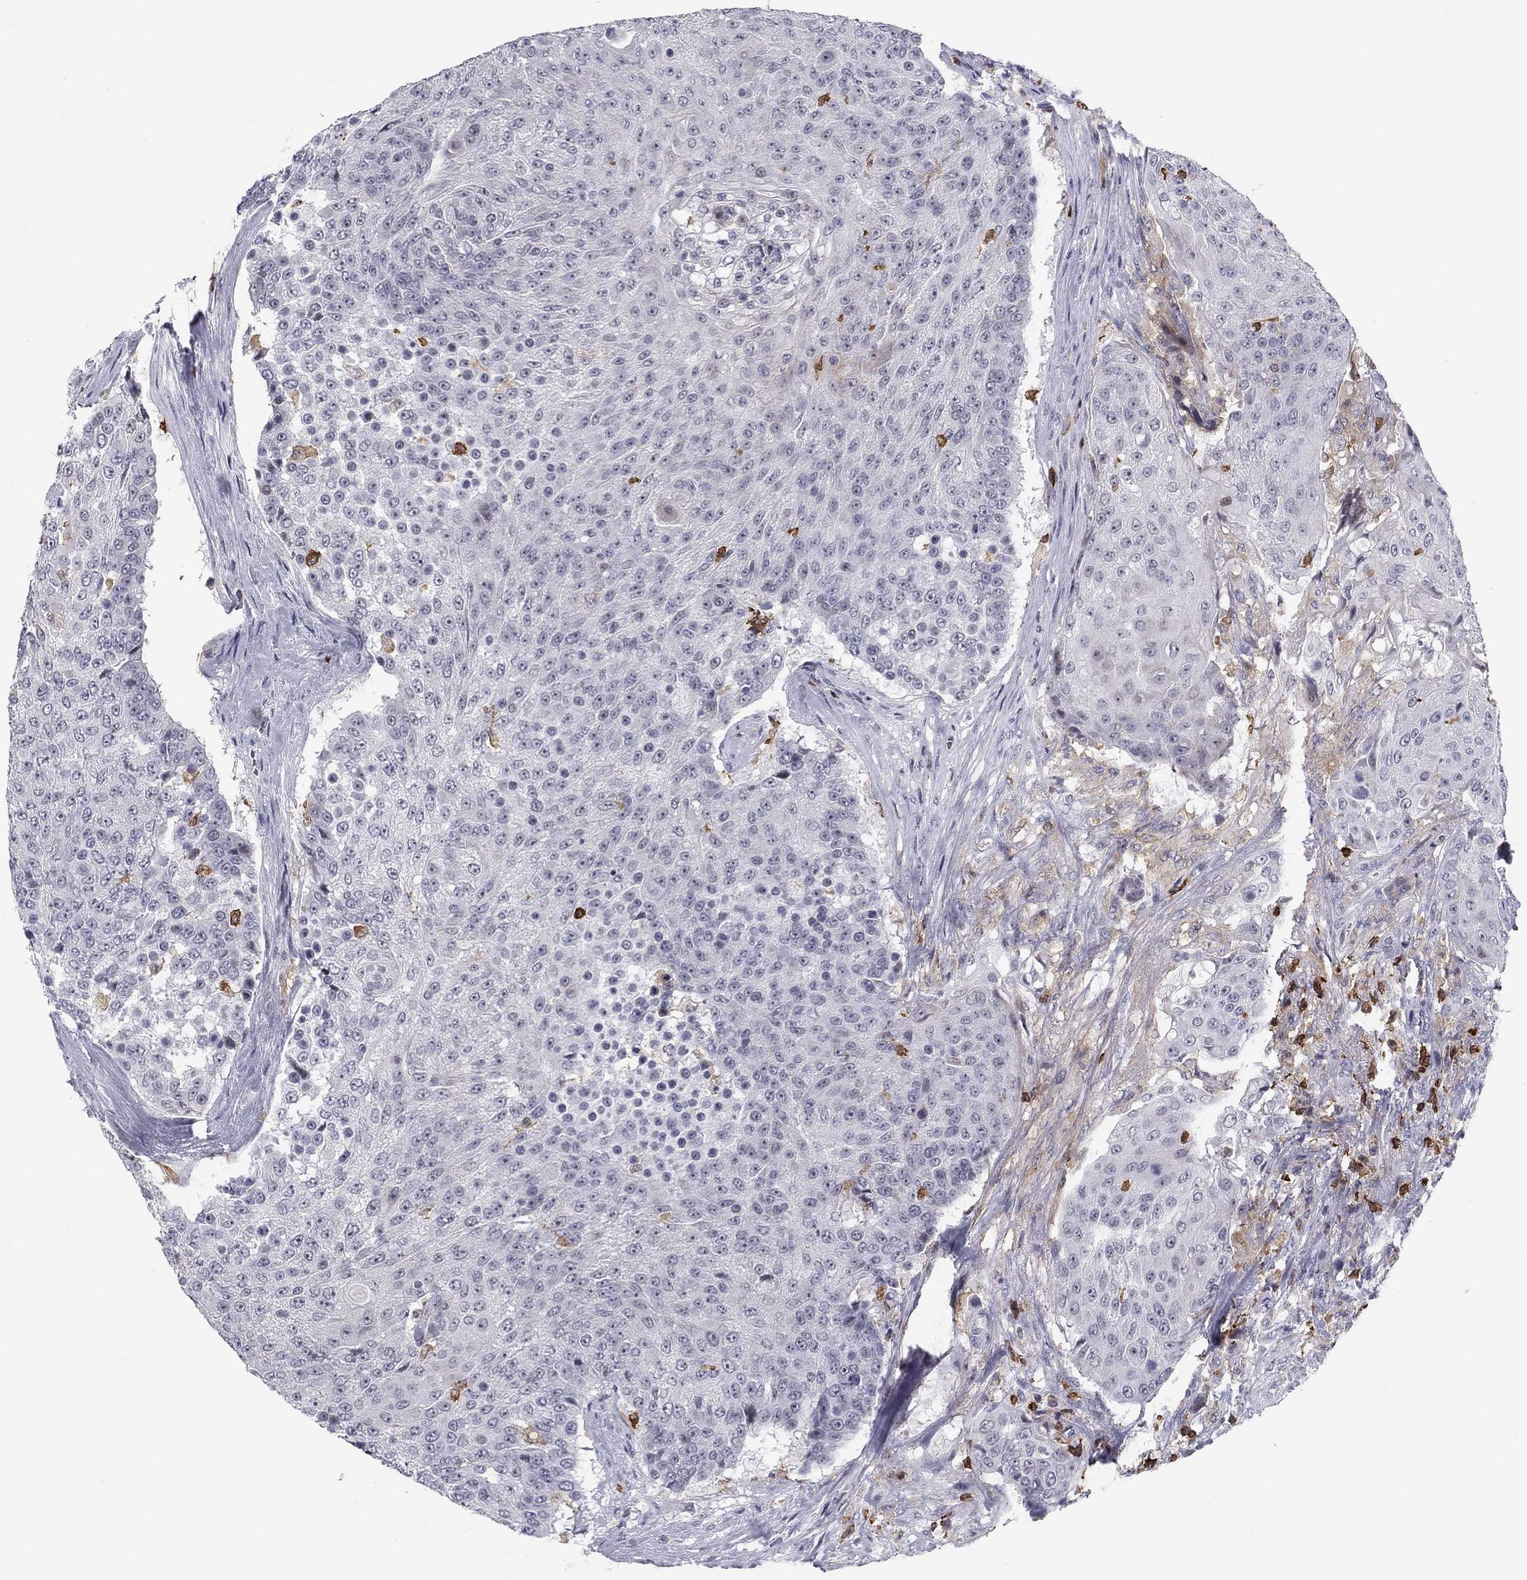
{"staining": {"intensity": "negative", "quantity": "none", "location": "none"}, "tissue": "urothelial cancer", "cell_type": "Tumor cells", "image_type": "cancer", "snomed": [{"axis": "morphology", "description": "Urothelial carcinoma, High grade"}, {"axis": "topography", "description": "Urinary bladder"}], "caption": "Immunohistochemistry (IHC) of urothelial carcinoma (high-grade) reveals no expression in tumor cells.", "gene": "ARHGAP27", "patient": {"sex": "female", "age": 63}}